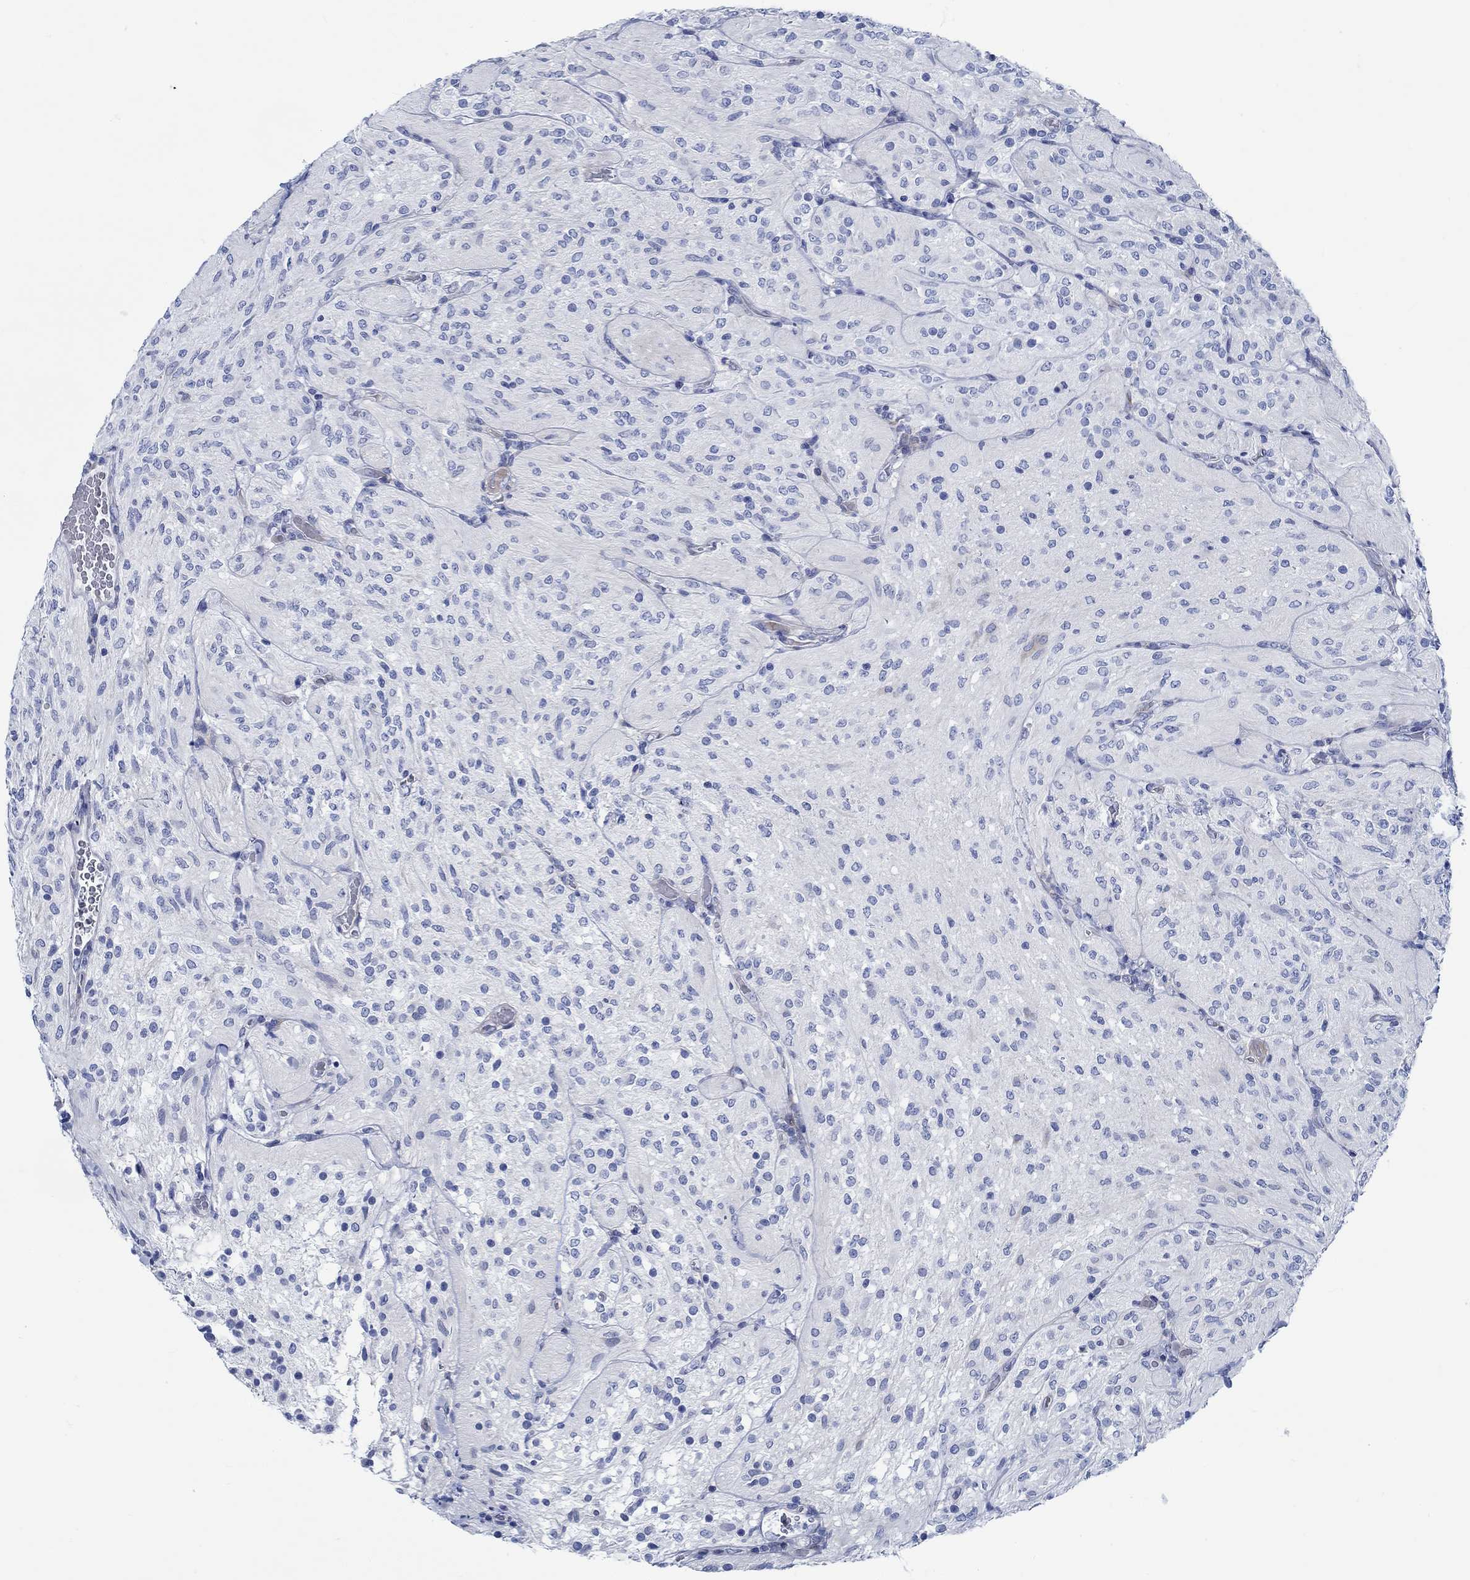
{"staining": {"intensity": "negative", "quantity": "none", "location": "none"}, "tissue": "glioma", "cell_type": "Tumor cells", "image_type": "cancer", "snomed": [{"axis": "morphology", "description": "Glioma, malignant, Low grade"}, {"axis": "topography", "description": "Brain"}], "caption": "IHC photomicrograph of neoplastic tissue: human glioma stained with DAB exhibits no significant protein expression in tumor cells. (DAB (3,3'-diaminobenzidine) immunohistochemistry with hematoxylin counter stain).", "gene": "SVEP1", "patient": {"sex": "male", "age": 3}}